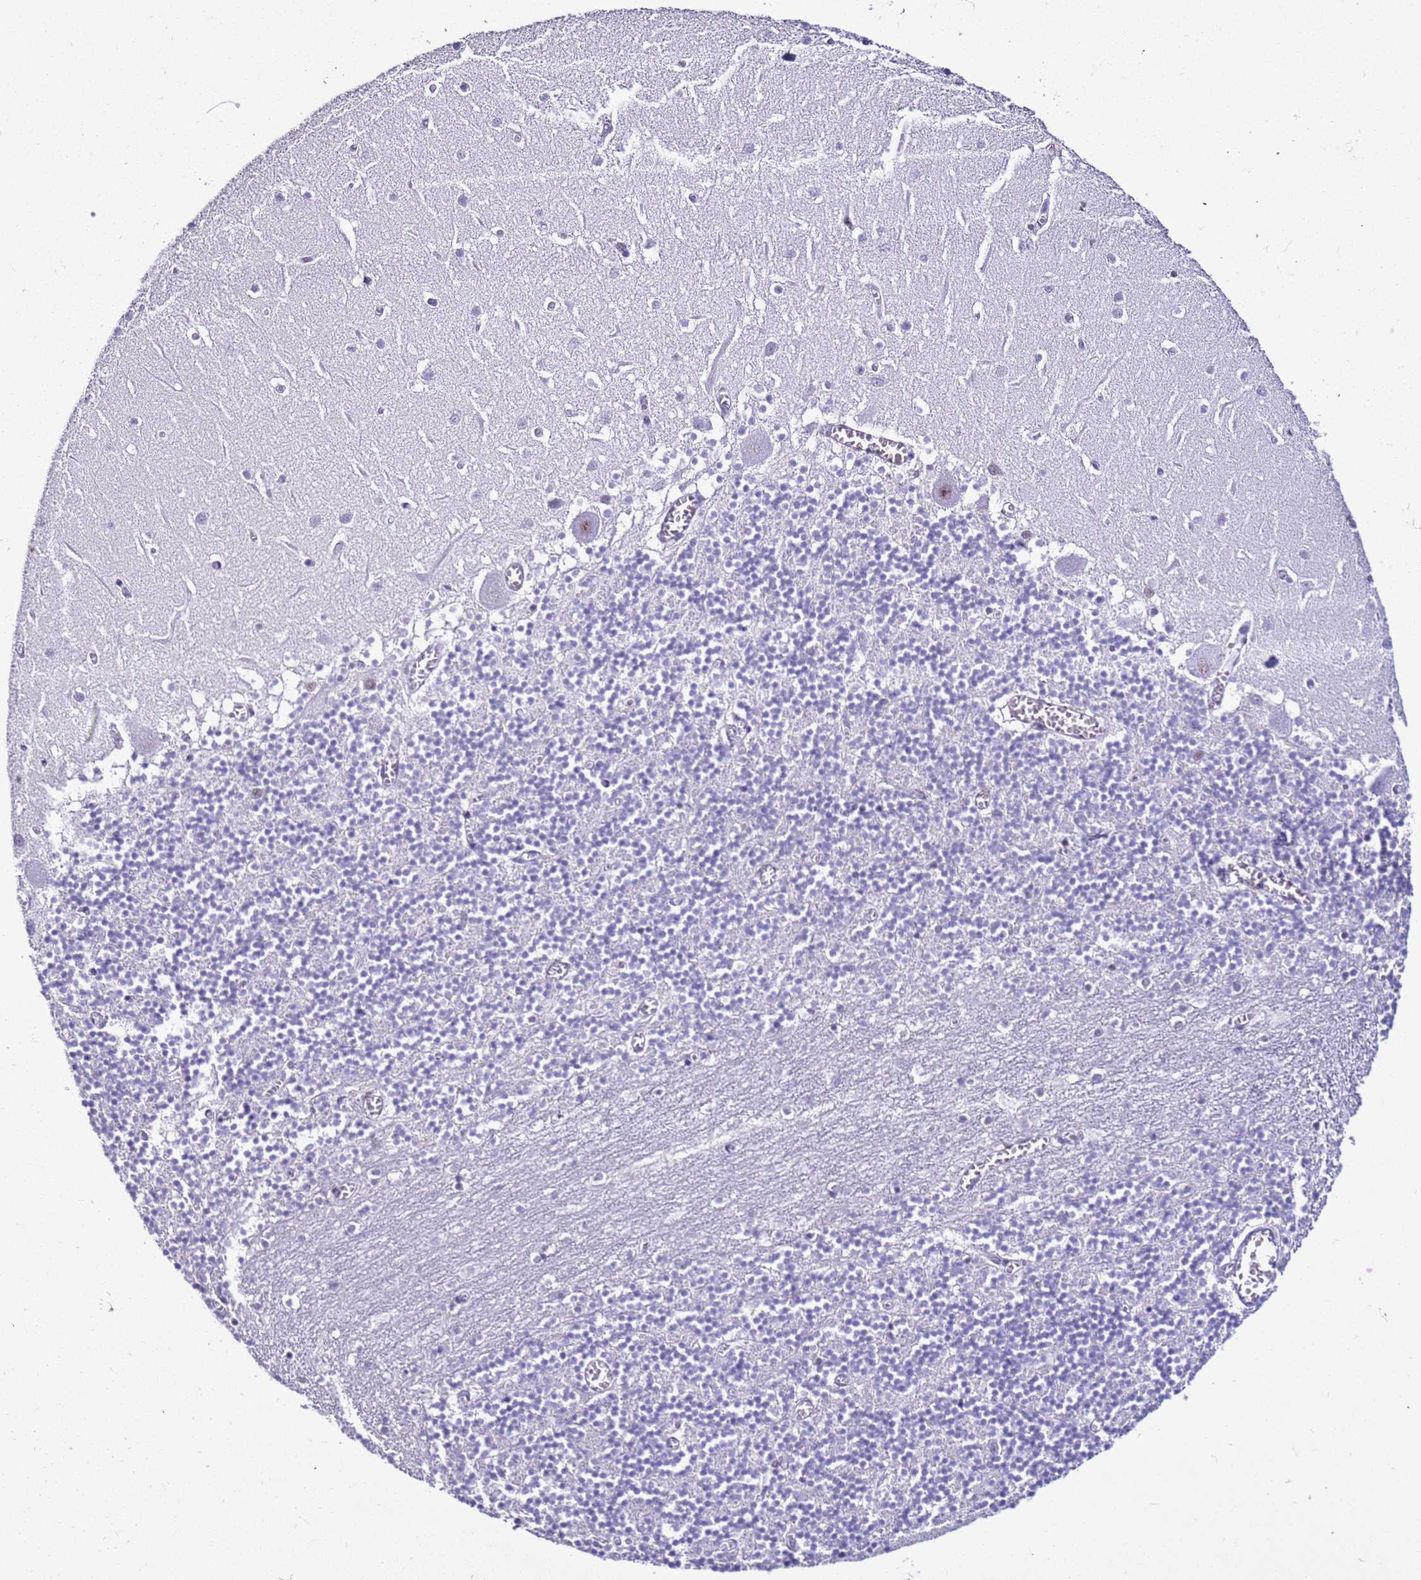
{"staining": {"intensity": "negative", "quantity": "none", "location": "none"}, "tissue": "cerebellum", "cell_type": "Cells in granular layer", "image_type": "normal", "snomed": [{"axis": "morphology", "description": "Normal tissue, NOS"}, {"axis": "topography", "description": "Cerebellum"}], "caption": "The photomicrograph shows no staining of cells in granular layer in unremarkable cerebellum.", "gene": "DHX15", "patient": {"sex": "female", "age": 28}}